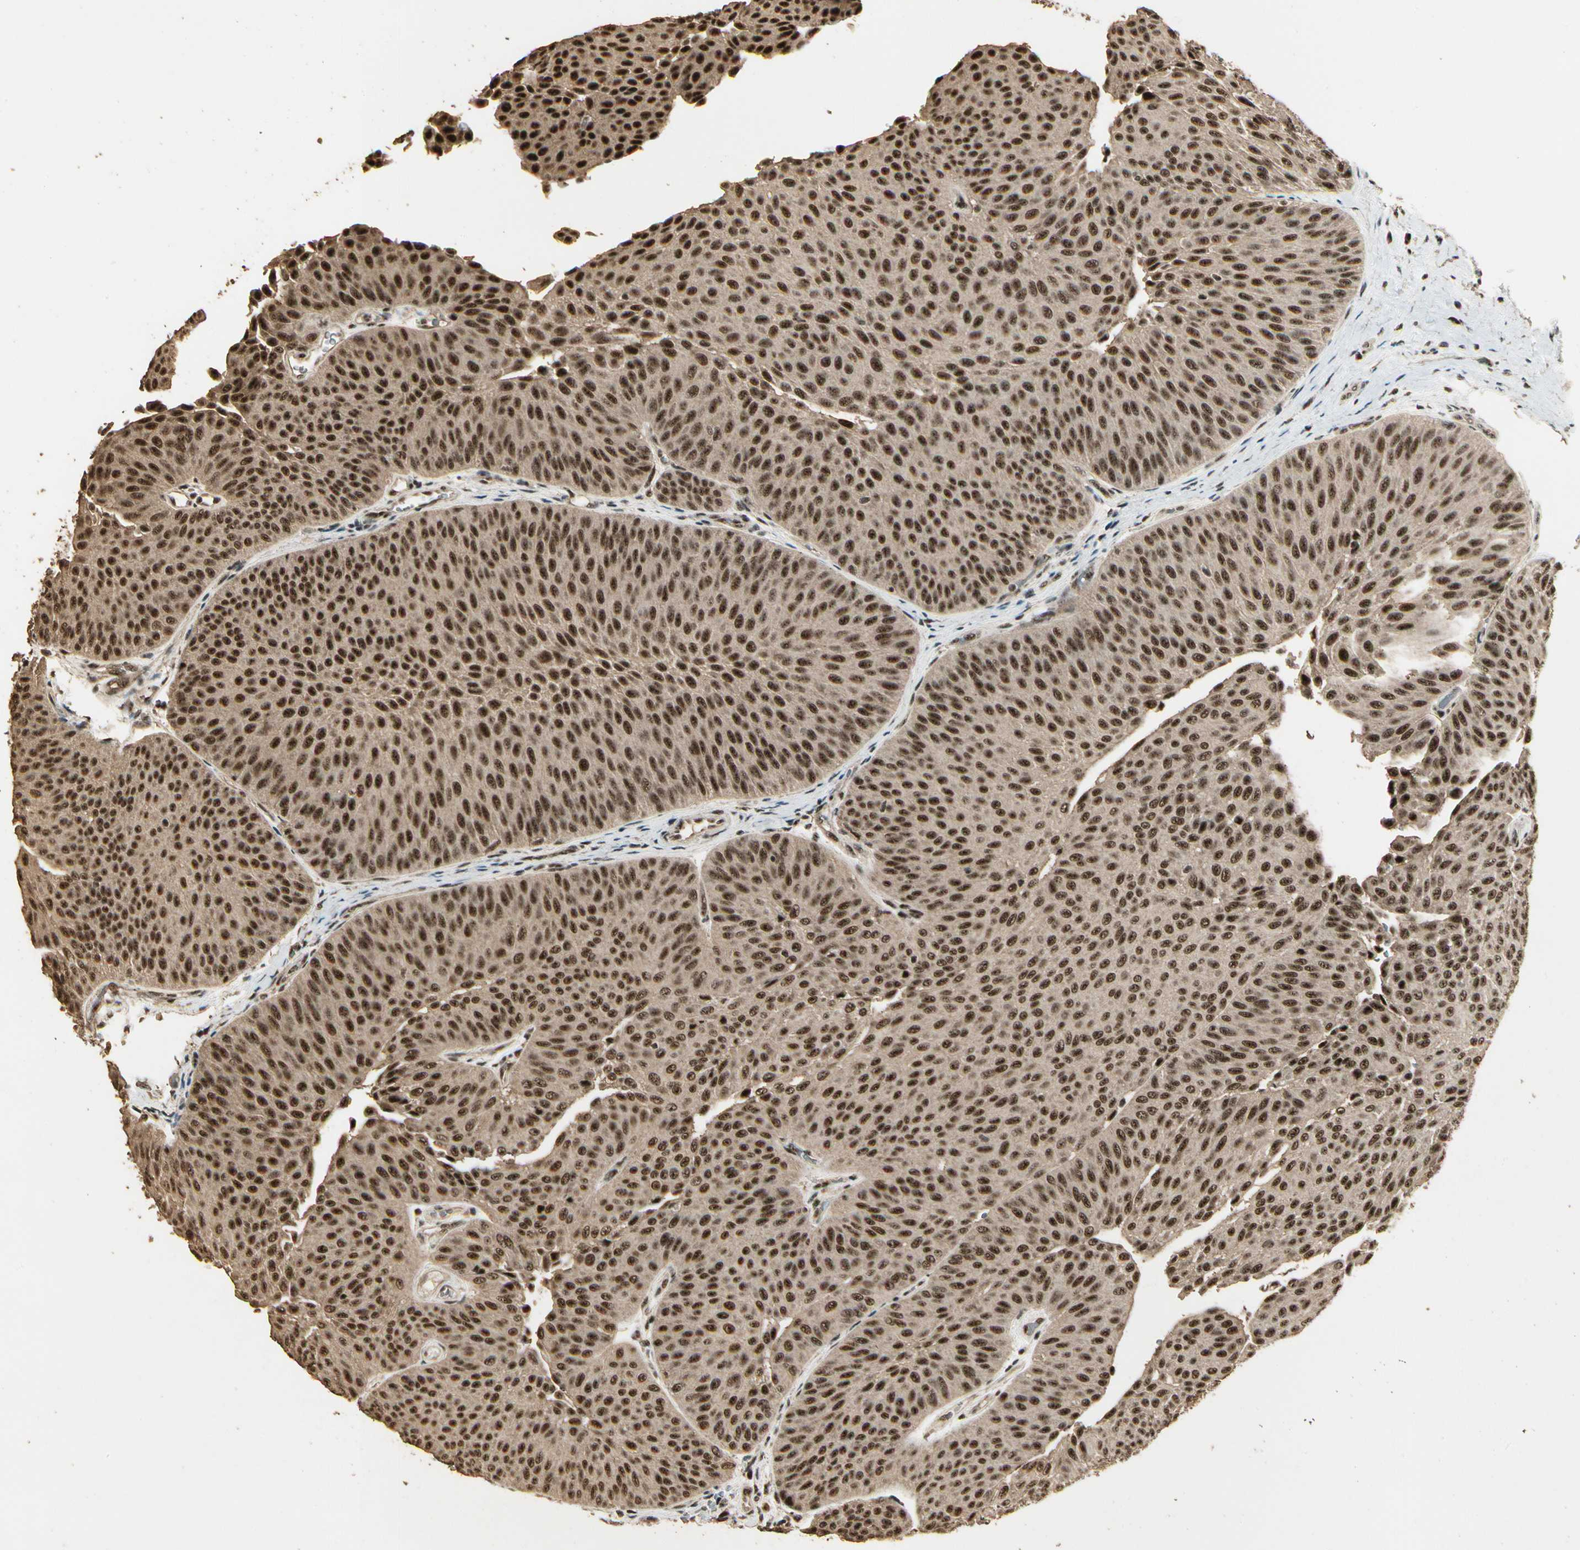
{"staining": {"intensity": "strong", "quantity": ">75%", "location": "cytoplasmic/membranous,nuclear"}, "tissue": "urothelial cancer", "cell_type": "Tumor cells", "image_type": "cancer", "snomed": [{"axis": "morphology", "description": "Urothelial carcinoma, Low grade"}, {"axis": "topography", "description": "Urinary bladder"}], "caption": "Urothelial cancer stained with a protein marker displays strong staining in tumor cells.", "gene": "RBM25", "patient": {"sex": "female", "age": 60}}